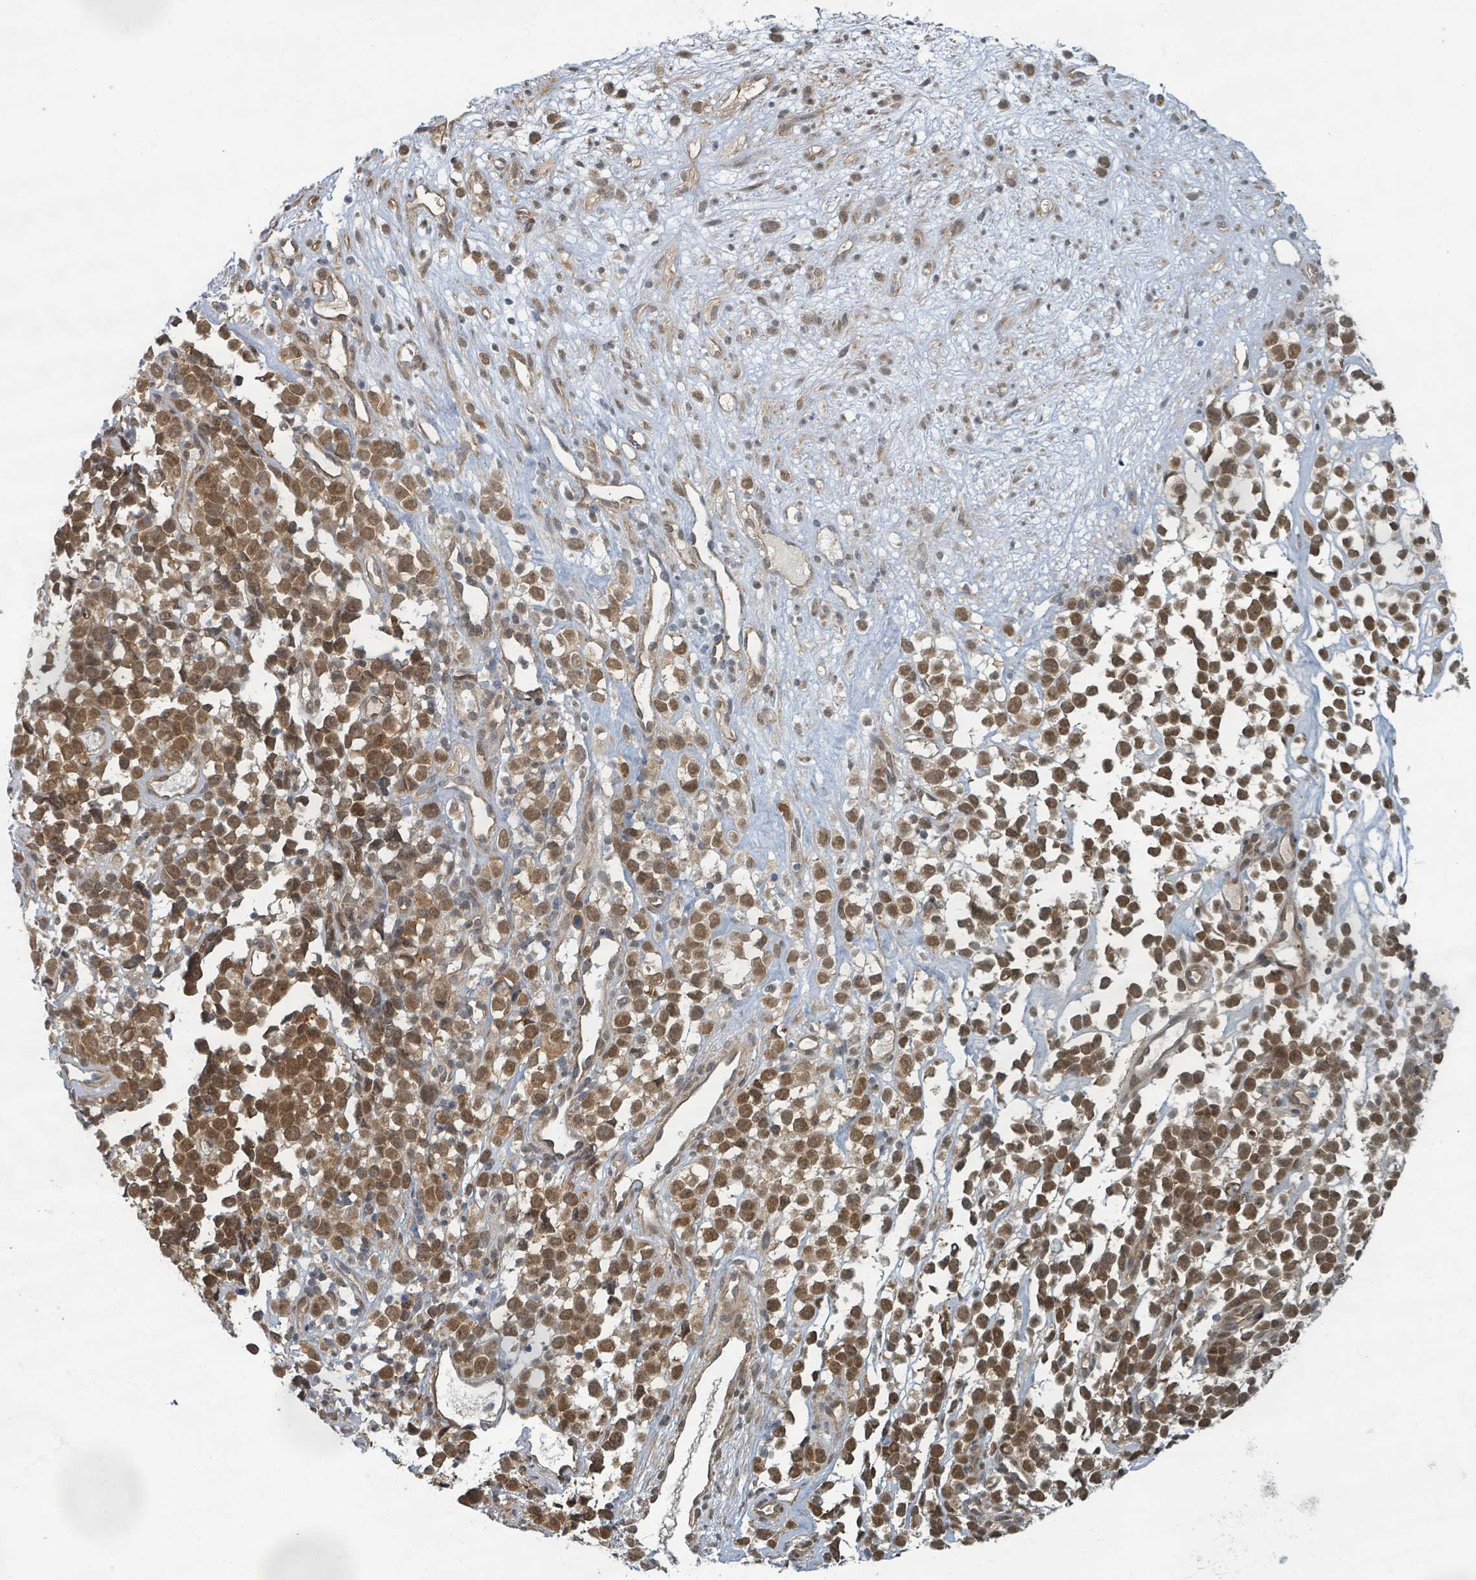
{"staining": {"intensity": "moderate", "quantity": ">75%", "location": "cytoplasmic/membranous,nuclear"}, "tissue": "melanoma", "cell_type": "Tumor cells", "image_type": "cancer", "snomed": [{"axis": "morphology", "description": "Malignant melanoma, NOS"}, {"axis": "topography", "description": "Nose, NOS"}], "caption": "Tumor cells demonstrate medium levels of moderate cytoplasmic/membranous and nuclear staining in about >75% of cells in melanoma.", "gene": "INTS15", "patient": {"sex": "female", "age": 48}}